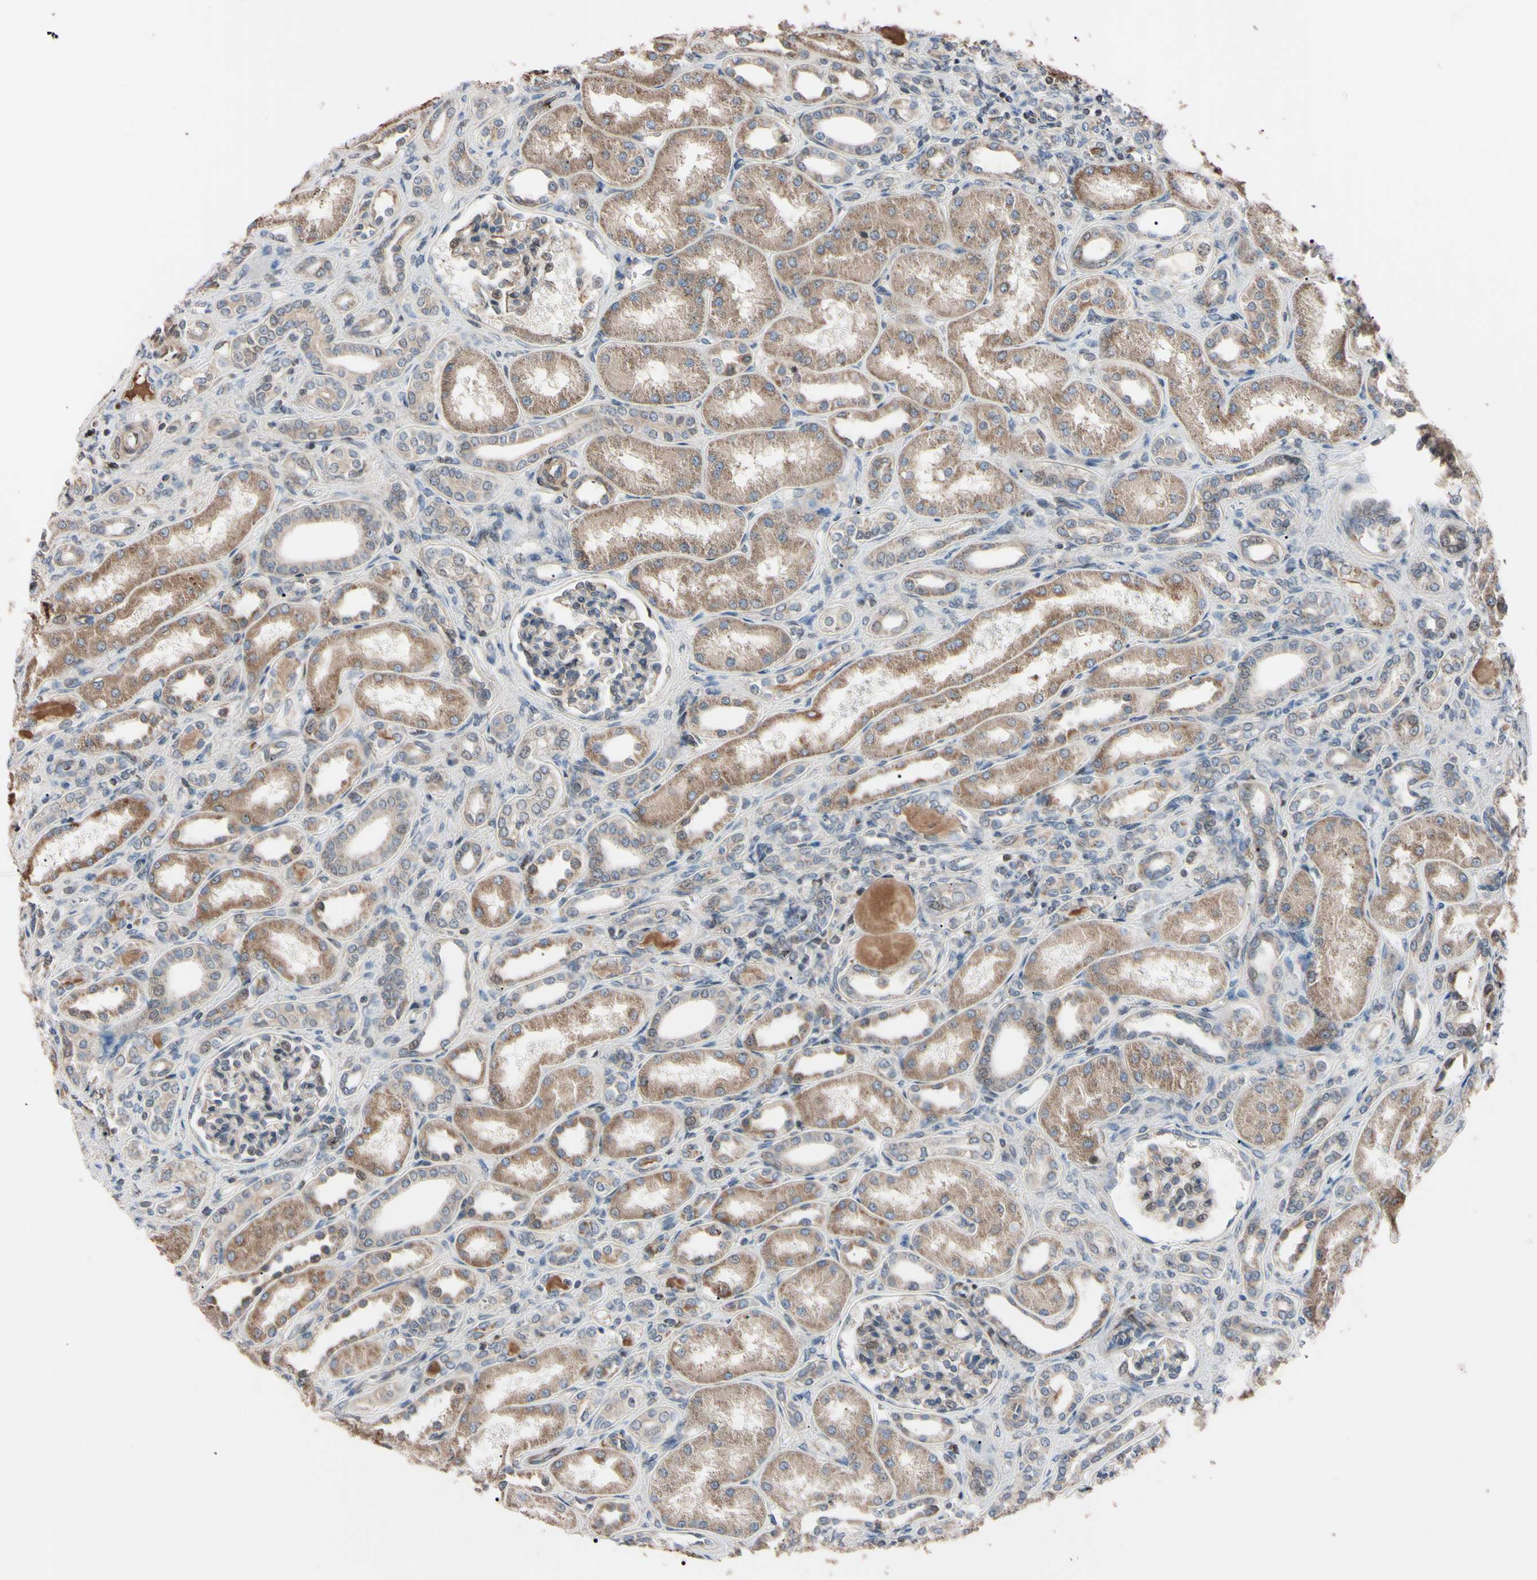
{"staining": {"intensity": "weak", "quantity": "25%-75%", "location": "cytoplasmic/membranous"}, "tissue": "kidney", "cell_type": "Cells in glomeruli", "image_type": "normal", "snomed": [{"axis": "morphology", "description": "Normal tissue, NOS"}, {"axis": "topography", "description": "Kidney"}], "caption": "The immunohistochemical stain labels weak cytoplasmic/membranous expression in cells in glomeruli of unremarkable kidney.", "gene": "TNFRSF1A", "patient": {"sex": "male", "age": 7}}